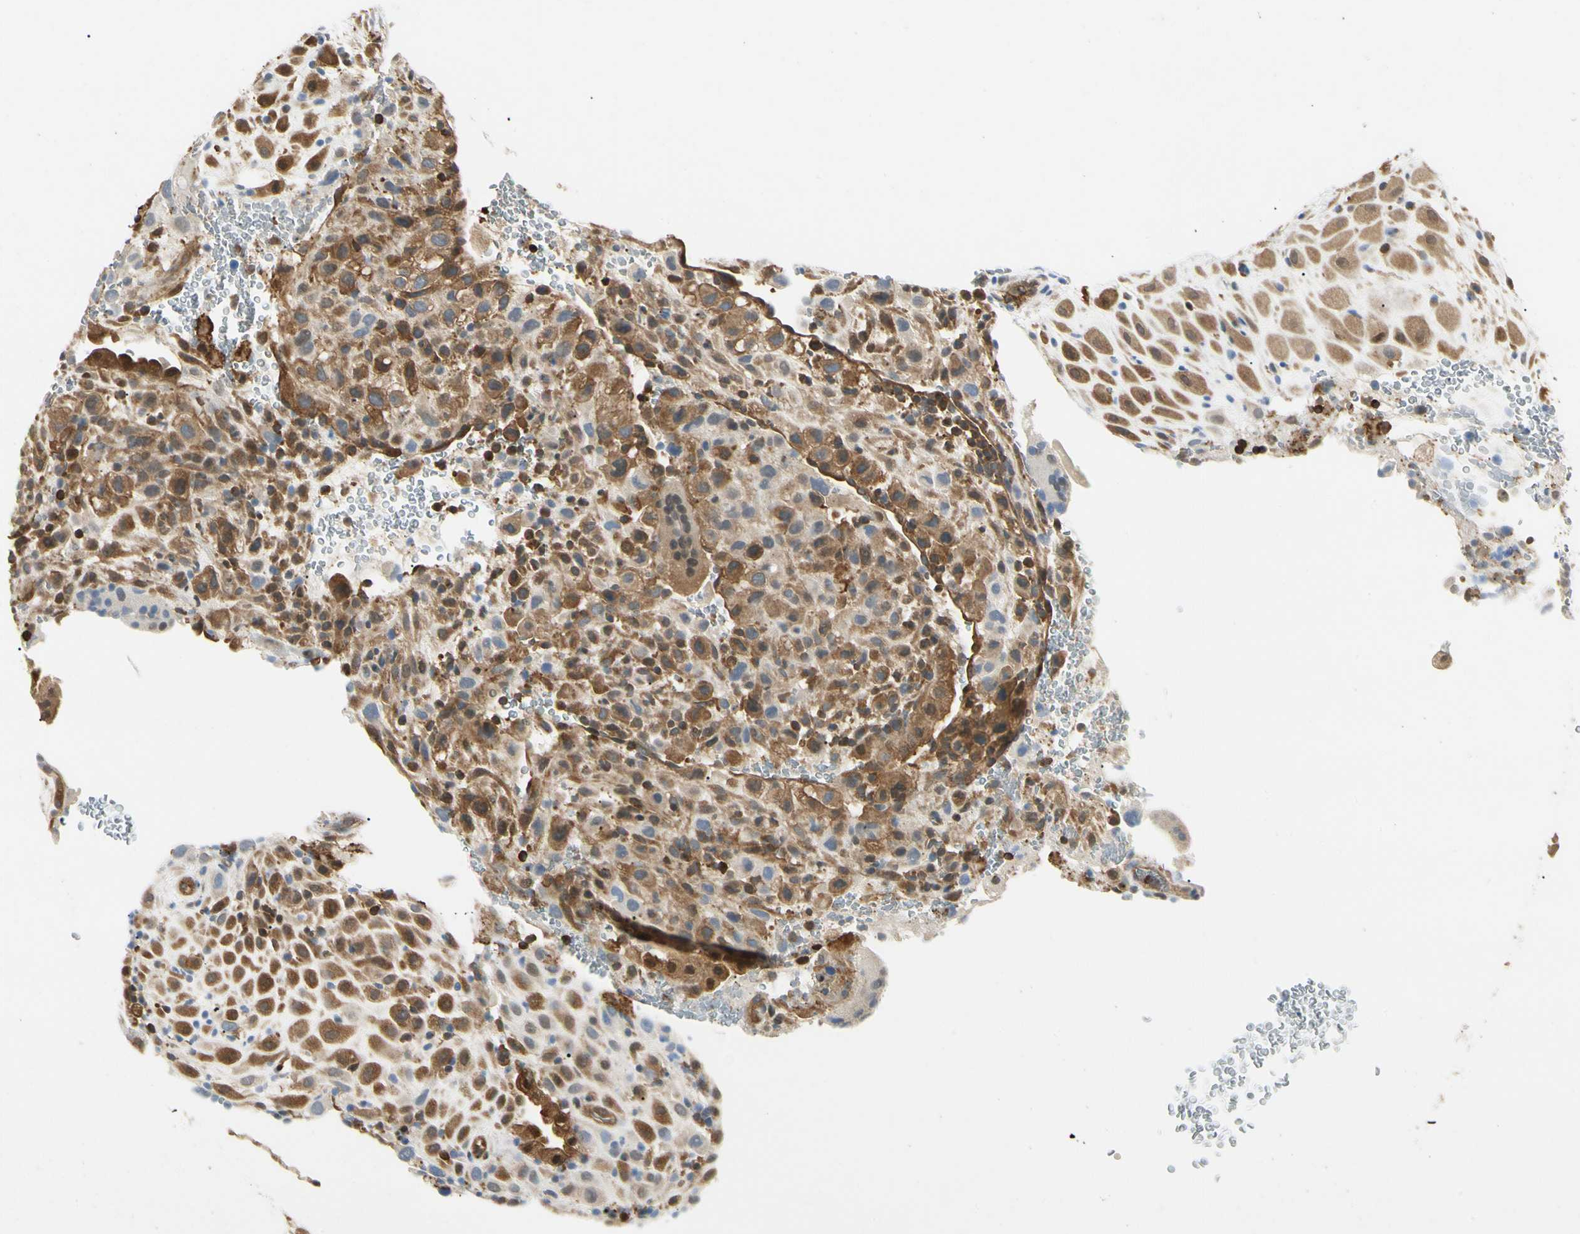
{"staining": {"intensity": "moderate", "quantity": ">75%", "location": "cytoplasmic/membranous"}, "tissue": "placenta", "cell_type": "Decidual cells", "image_type": "normal", "snomed": [{"axis": "morphology", "description": "Normal tissue, NOS"}, {"axis": "topography", "description": "Placenta"}], "caption": "Protein expression analysis of benign placenta displays moderate cytoplasmic/membranous expression in about >75% of decidual cells. (DAB (3,3'-diaminobenzidine) = brown stain, brightfield microscopy at high magnification).", "gene": "YWHAB", "patient": {"sex": "female", "age": 19}}